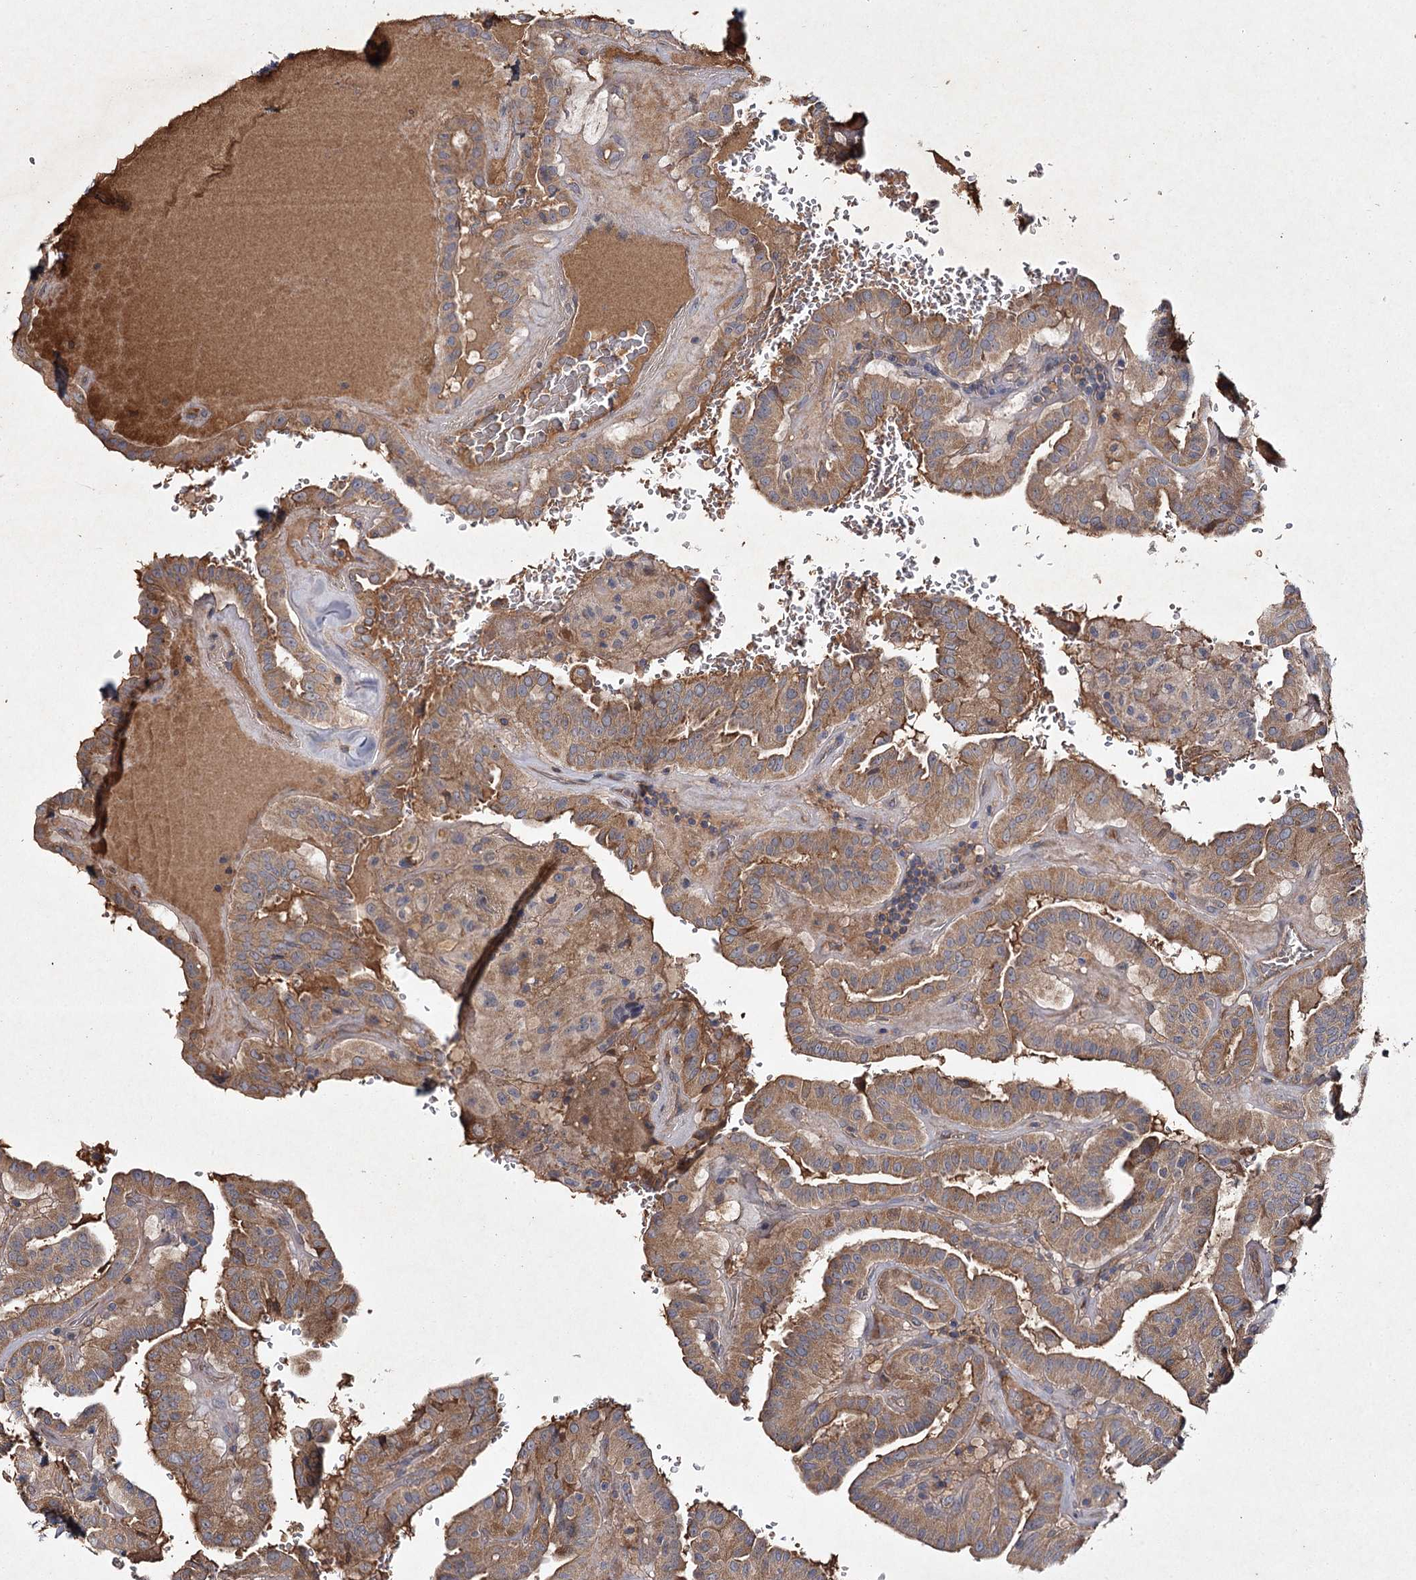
{"staining": {"intensity": "moderate", "quantity": ">75%", "location": "cytoplasmic/membranous"}, "tissue": "thyroid cancer", "cell_type": "Tumor cells", "image_type": "cancer", "snomed": [{"axis": "morphology", "description": "Papillary adenocarcinoma, NOS"}, {"axis": "topography", "description": "Thyroid gland"}], "caption": "Protein expression analysis of human papillary adenocarcinoma (thyroid) reveals moderate cytoplasmic/membranous expression in about >75% of tumor cells.", "gene": "MFN1", "patient": {"sex": "male", "age": 77}}